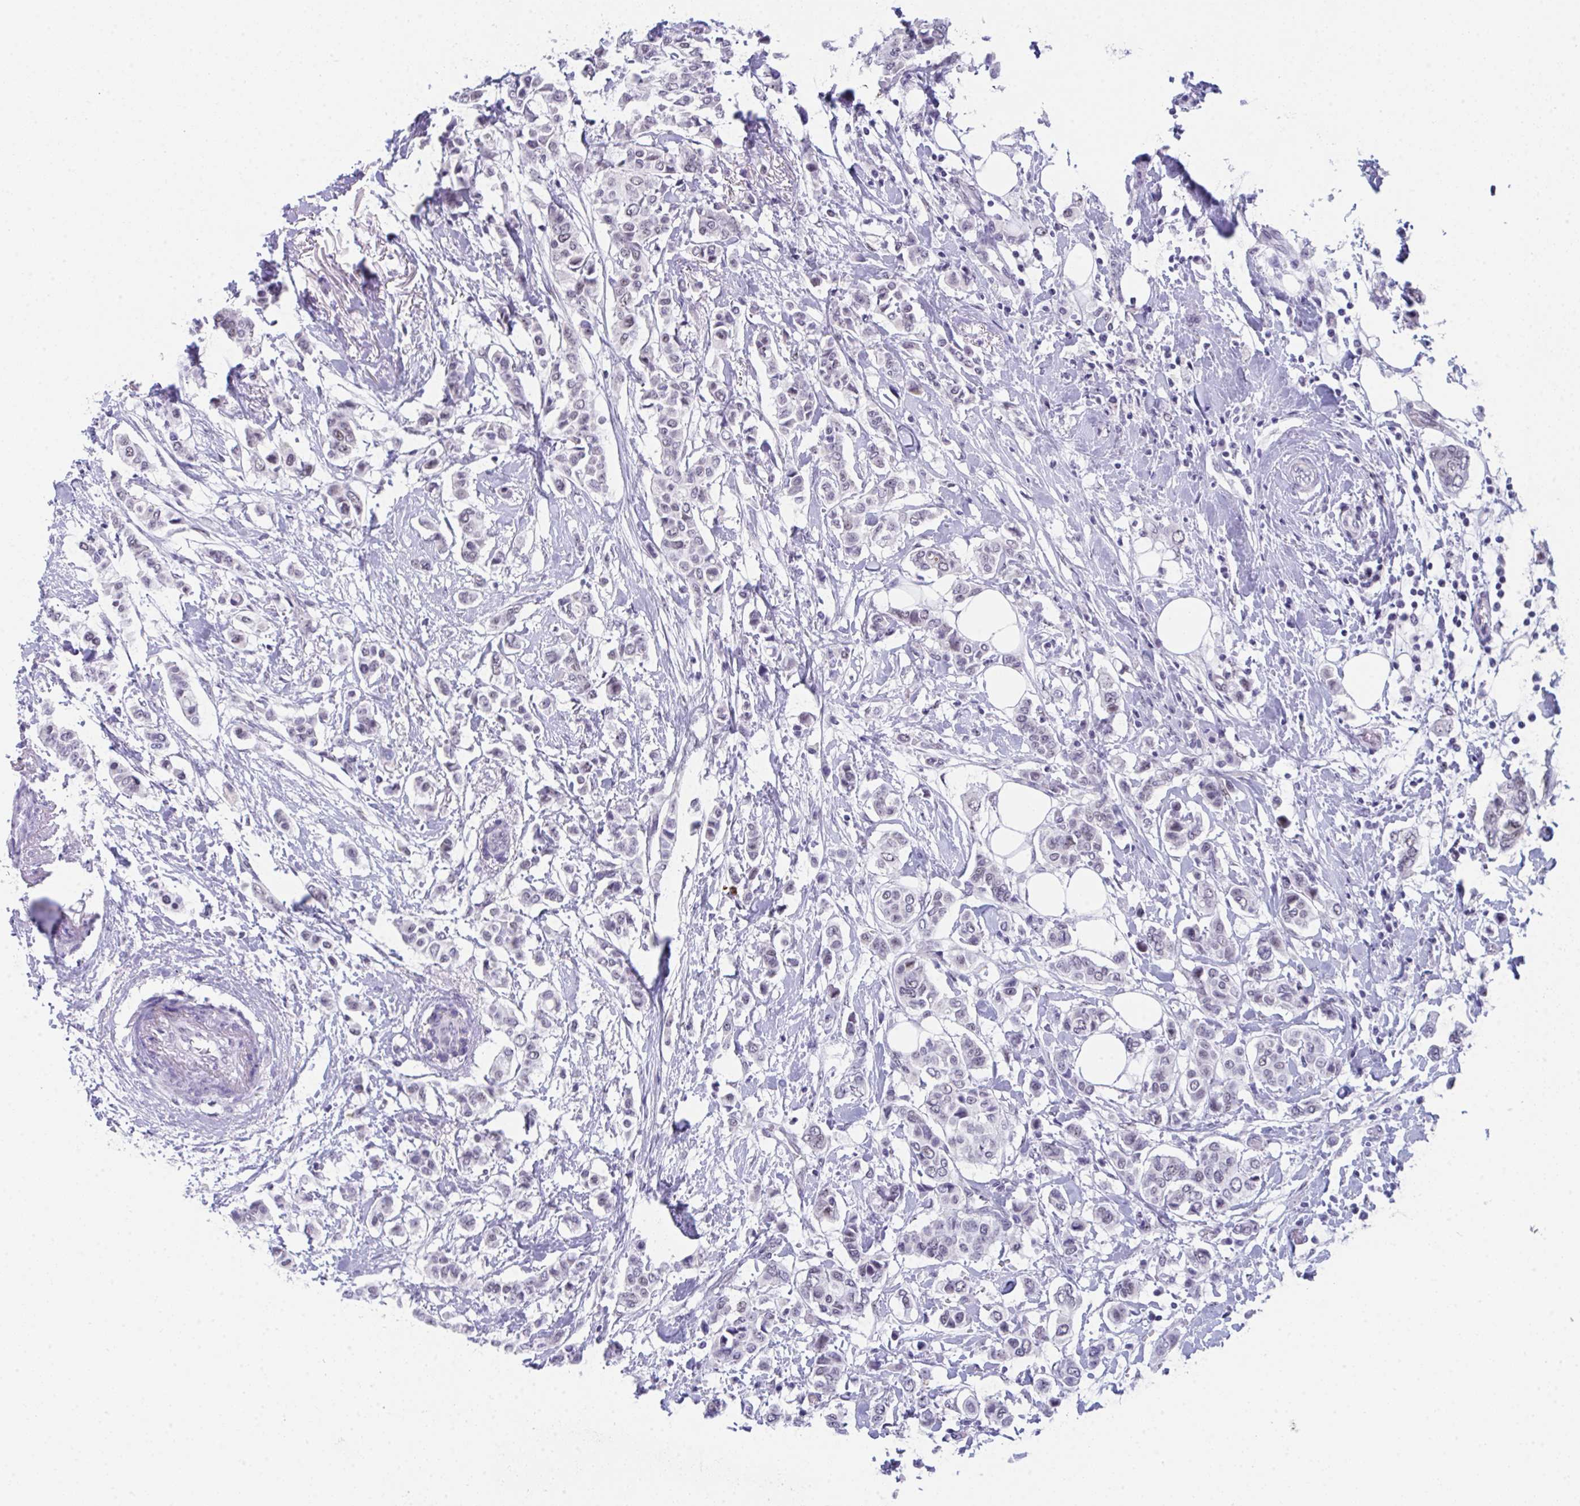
{"staining": {"intensity": "negative", "quantity": "none", "location": "none"}, "tissue": "breast cancer", "cell_type": "Tumor cells", "image_type": "cancer", "snomed": [{"axis": "morphology", "description": "Lobular carcinoma"}, {"axis": "topography", "description": "Breast"}], "caption": "Immunohistochemistry (IHC) micrograph of neoplastic tissue: breast cancer (lobular carcinoma) stained with DAB (3,3'-diaminobenzidine) exhibits no significant protein positivity in tumor cells. Nuclei are stained in blue.", "gene": "CDK13", "patient": {"sex": "female", "age": 51}}